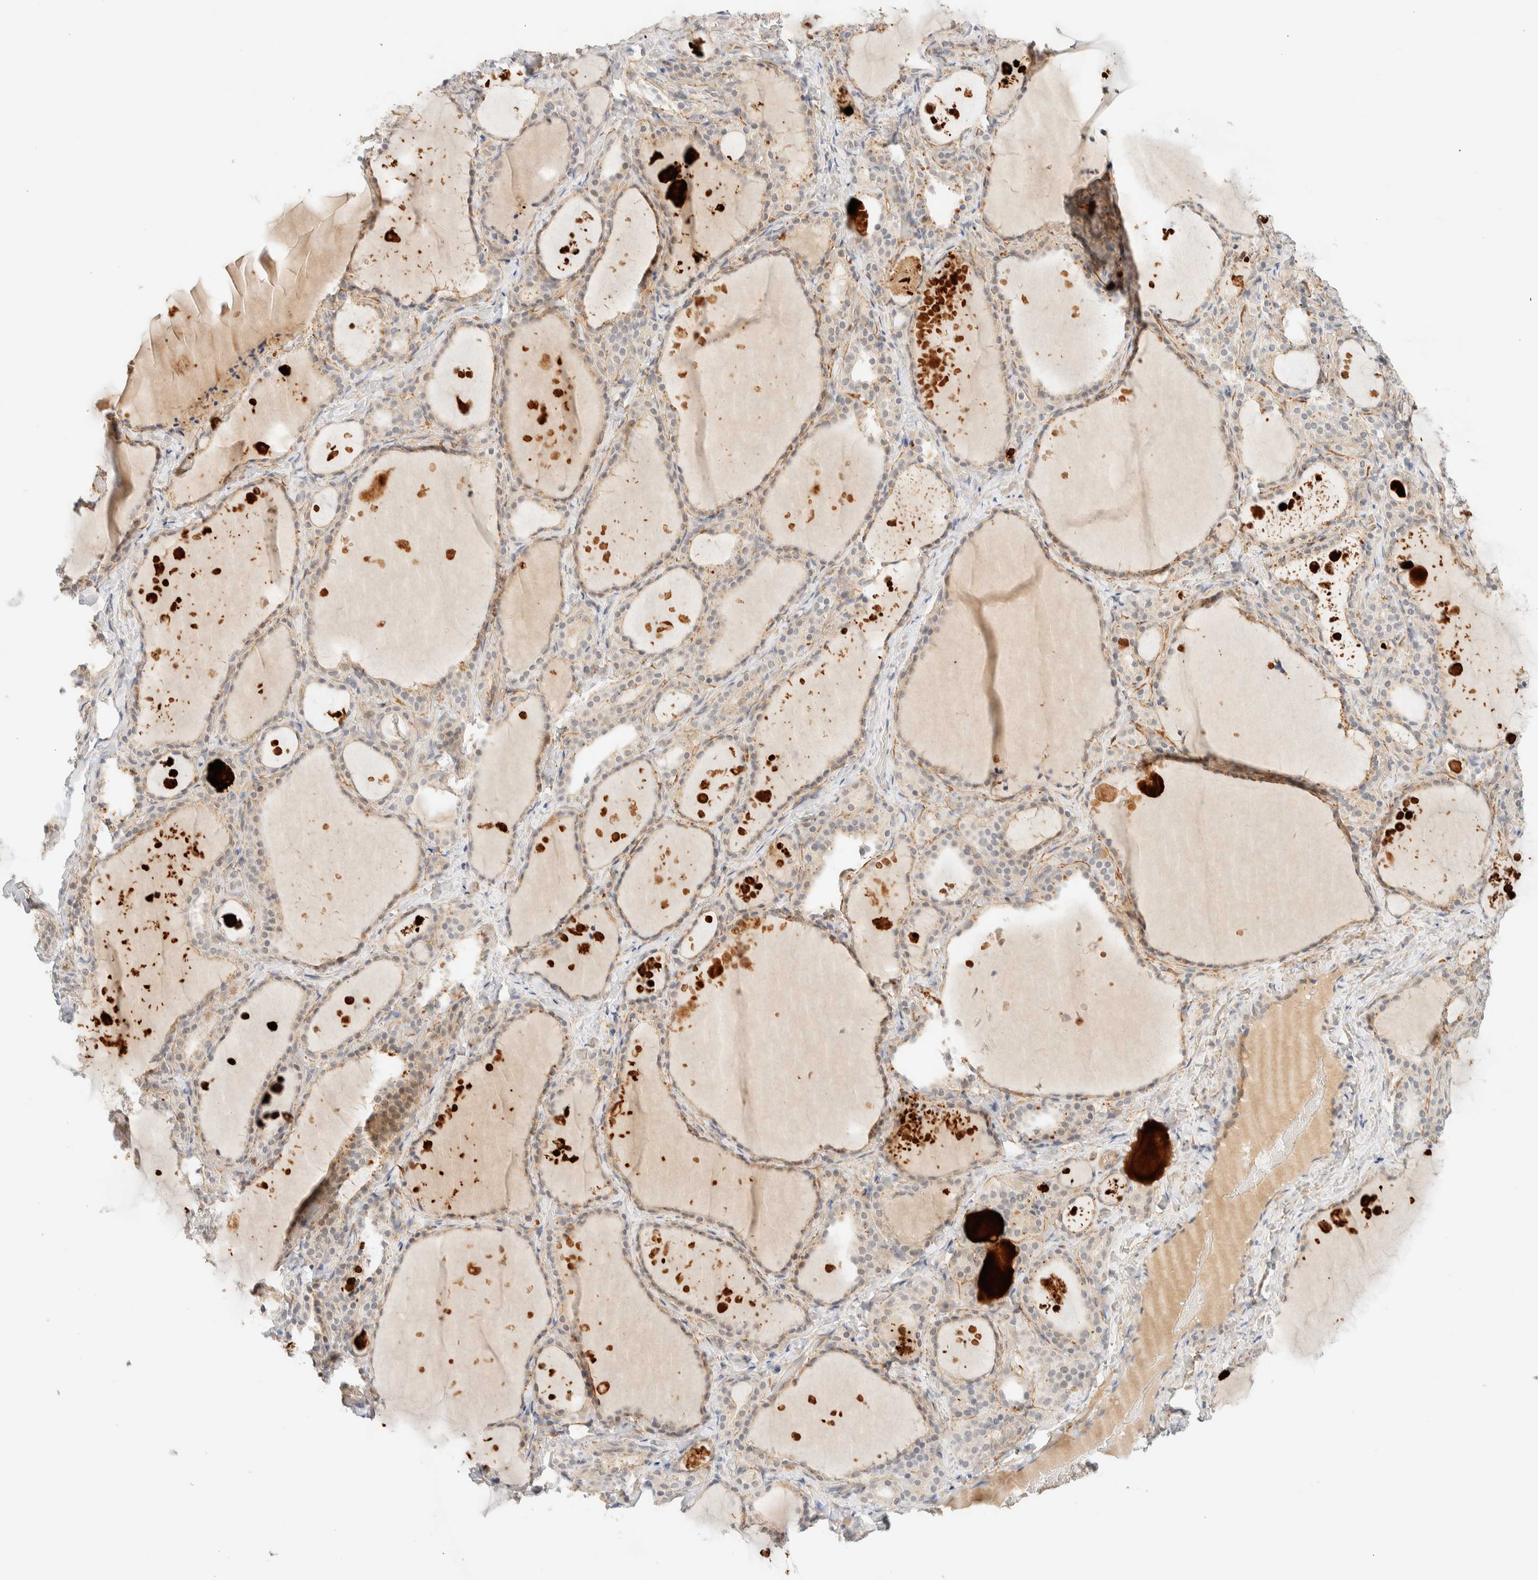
{"staining": {"intensity": "weak", "quantity": "25%-75%", "location": "cytoplasmic/membranous"}, "tissue": "thyroid gland", "cell_type": "Glandular cells", "image_type": "normal", "snomed": [{"axis": "morphology", "description": "Normal tissue, NOS"}, {"axis": "topography", "description": "Thyroid gland"}], "caption": "IHC of unremarkable thyroid gland shows low levels of weak cytoplasmic/membranous positivity in about 25%-75% of glandular cells.", "gene": "TNK1", "patient": {"sex": "female", "age": 44}}